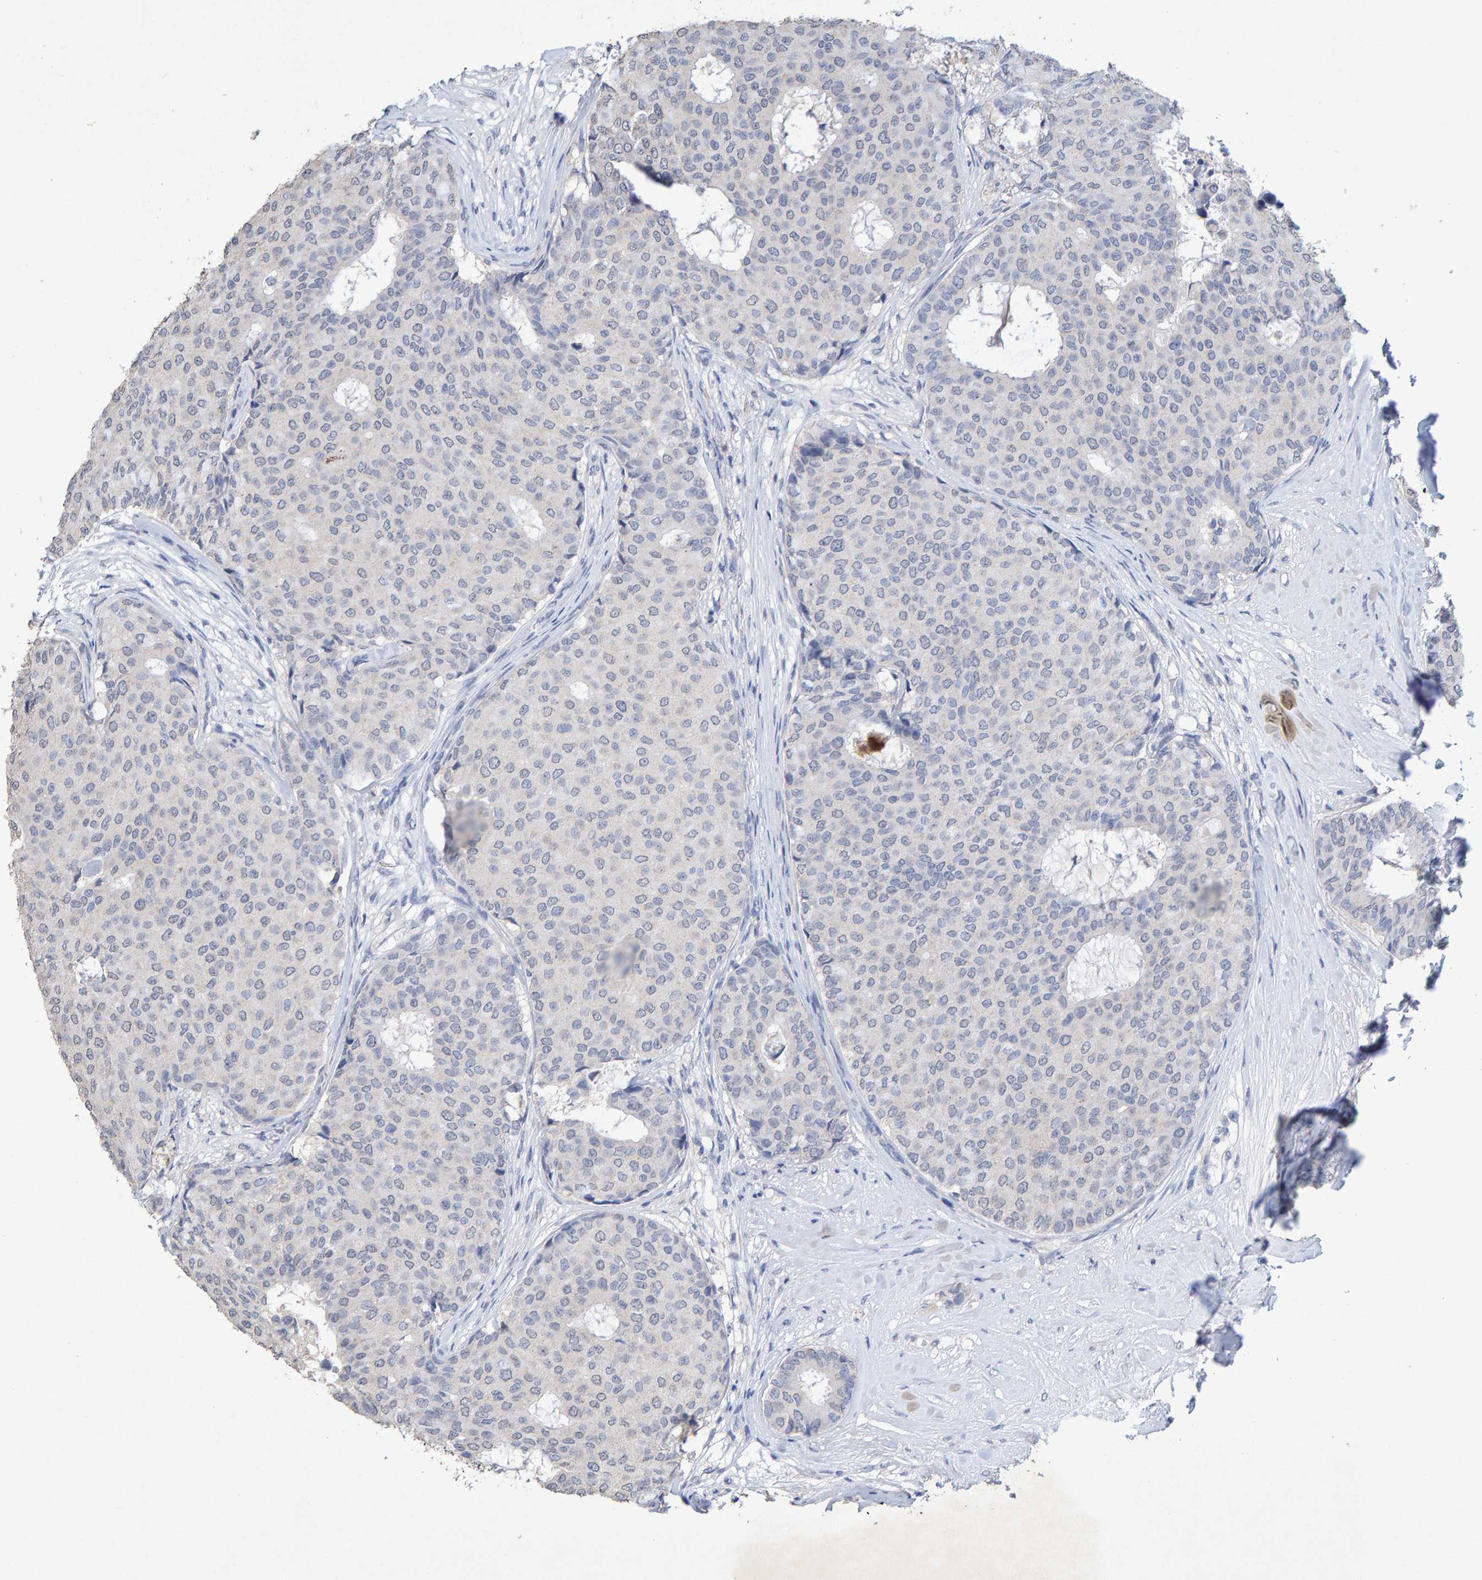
{"staining": {"intensity": "negative", "quantity": "none", "location": "none"}, "tissue": "breast cancer", "cell_type": "Tumor cells", "image_type": "cancer", "snomed": [{"axis": "morphology", "description": "Duct carcinoma"}, {"axis": "topography", "description": "Breast"}], "caption": "This micrograph is of intraductal carcinoma (breast) stained with immunohistochemistry to label a protein in brown with the nuclei are counter-stained blue. There is no staining in tumor cells. (Stains: DAB (3,3'-diaminobenzidine) immunohistochemistry (IHC) with hematoxylin counter stain, Microscopy: brightfield microscopy at high magnification).", "gene": "CTH", "patient": {"sex": "female", "age": 75}}